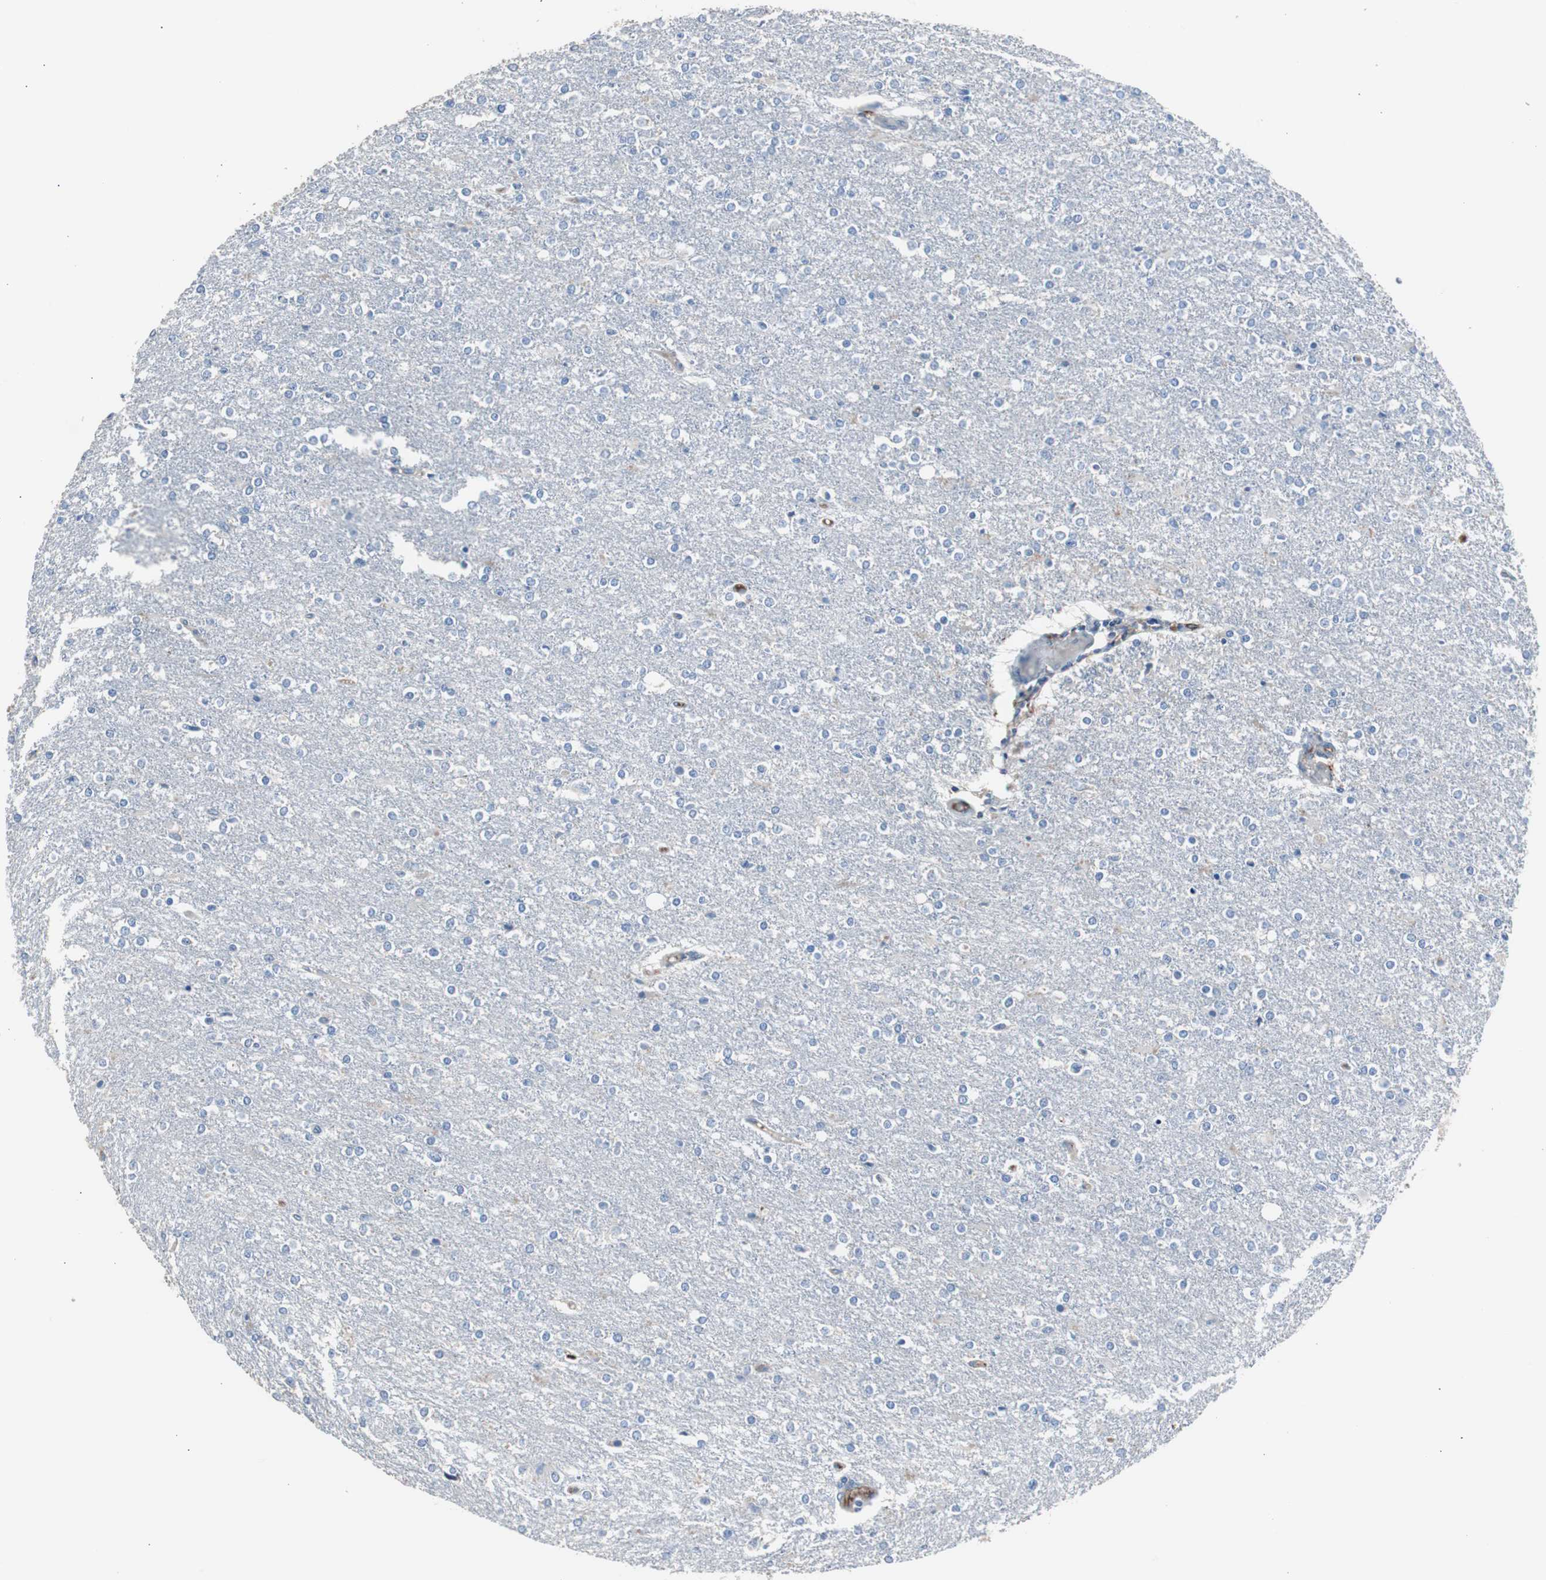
{"staining": {"intensity": "negative", "quantity": "none", "location": "none"}, "tissue": "glioma", "cell_type": "Tumor cells", "image_type": "cancer", "snomed": [{"axis": "morphology", "description": "Glioma, malignant, High grade"}, {"axis": "topography", "description": "Cerebral cortex"}], "caption": "This is an IHC photomicrograph of human glioma. There is no positivity in tumor cells.", "gene": "FCGR2B", "patient": {"sex": "male", "age": 76}}